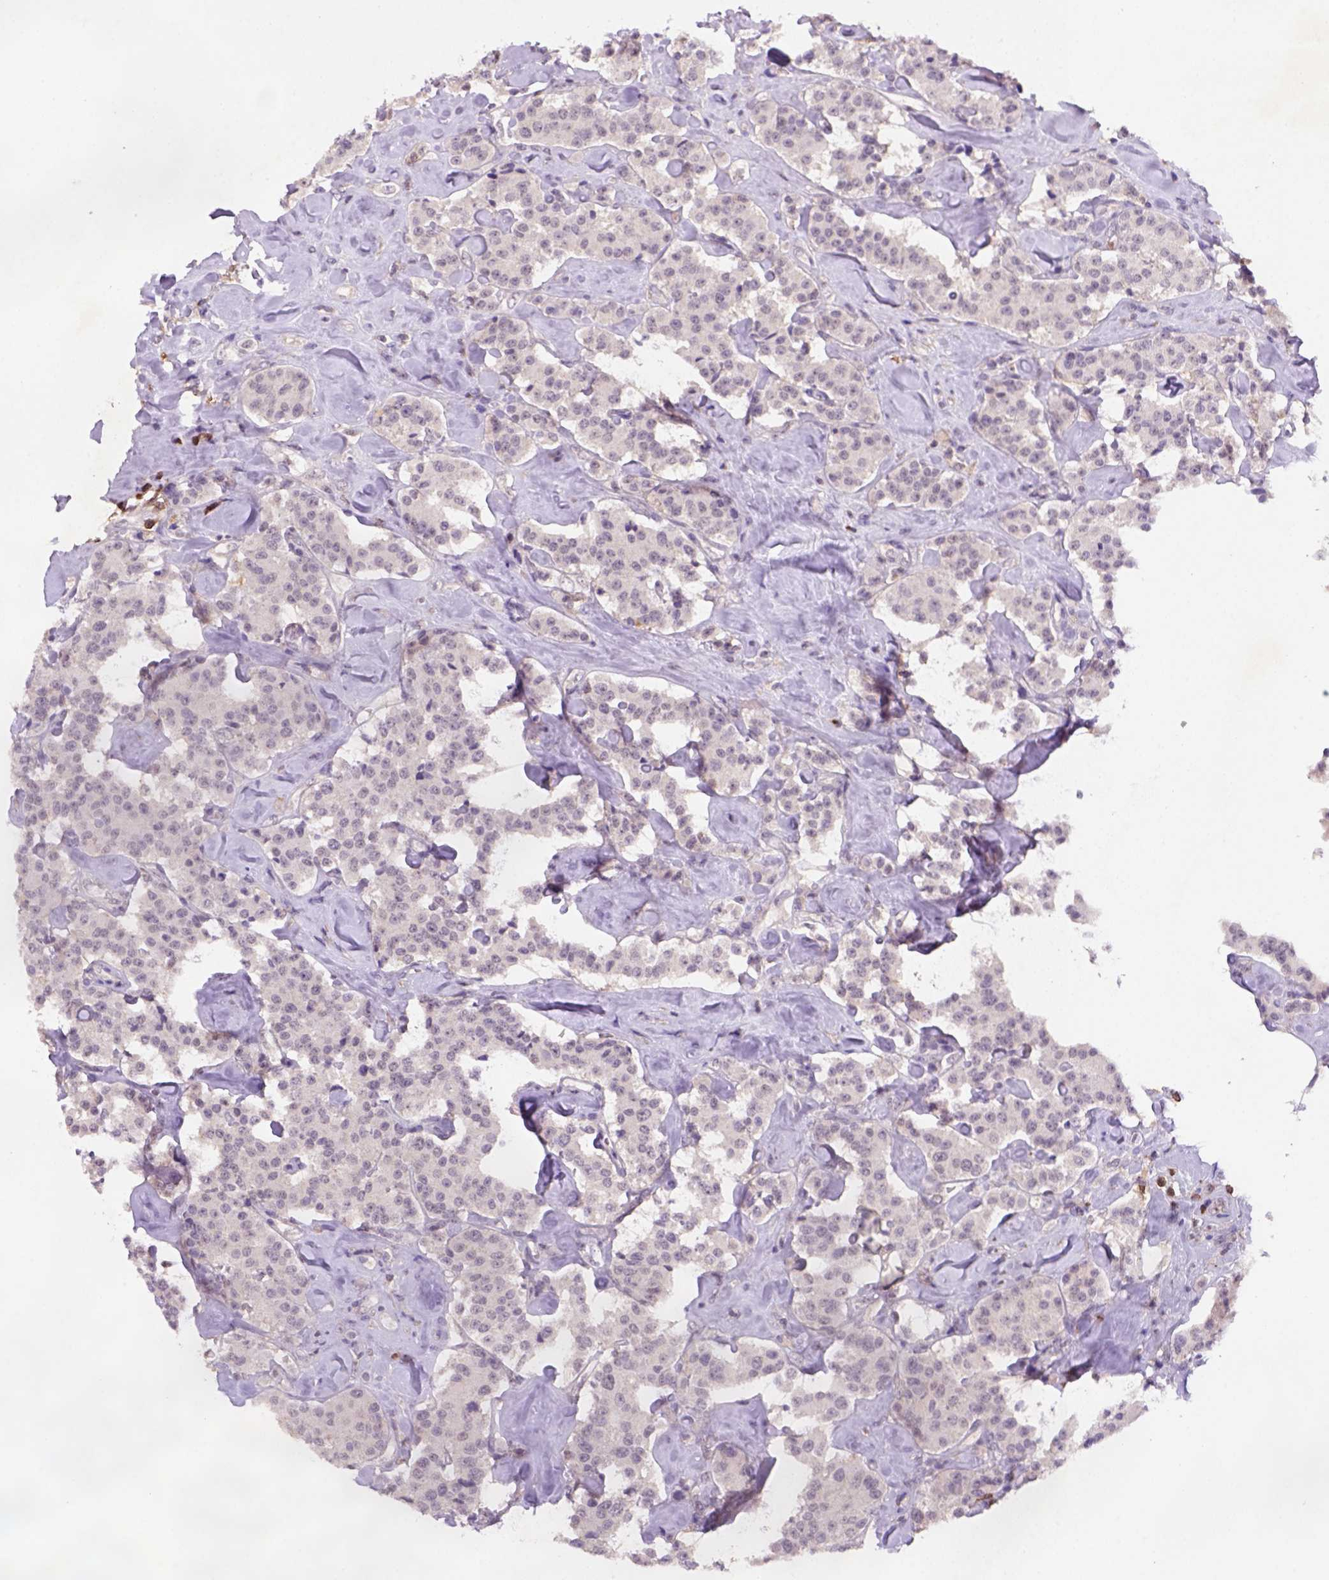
{"staining": {"intensity": "weak", "quantity": ">75%", "location": "cytoplasmic/membranous,nuclear"}, "tissue": "carcinoid", "cell_type": "Tumor cells", "image_type": "cancer", "snomed": [{"axis": "morphology", "description": "Carcinoid, malignant, NOS"}, {"axis": "topography", "description": "Pancreas"}], "caption": "Immunohistochemistry (IHC) of human carcinoid (malignant) shows low levels of weak cytoplasmic/membranous and nuclear staining in approximately >75% of tumor cells. Nuclei are stained in blue.", "gene": "SCML4", "patient": {"sex": "male", "age": 41}}